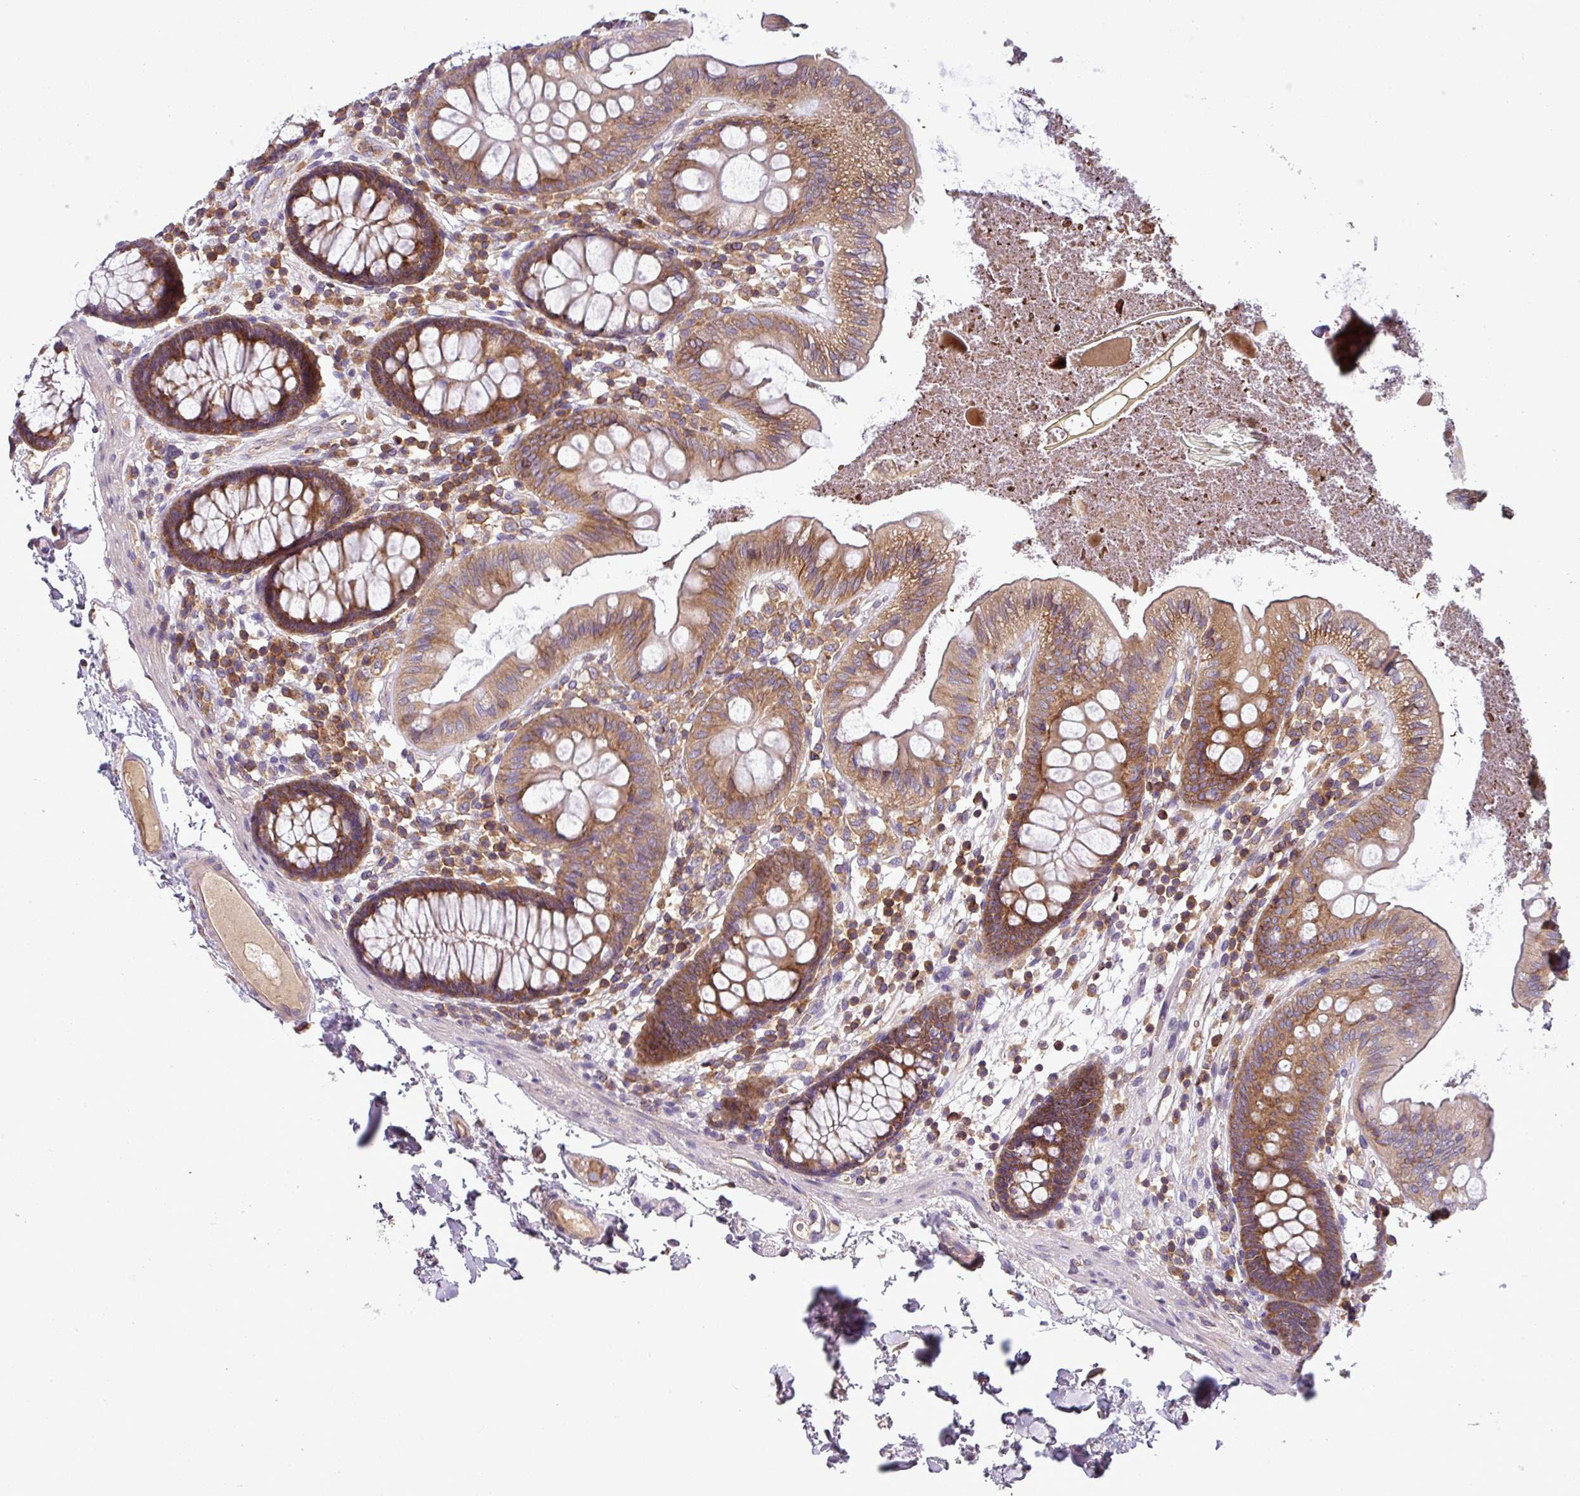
{"staining": {"intensity": "negative", "quantity": "none", "location": "none"}, "tissue": "colon", "cell_type": "Endothelial cells", "image_type": "normal", "snomed": [{"axis": "morphology", "description": "Normal tissue, NOS"}, {"axis": "topography", "description": "Colon"}], "caption": "Benign colon was stained to show a protein in brown. There is no significant positivity in endothelial cells.", "gene": "LRRC74B", "patient": {"sex": "male", "age": 84}}